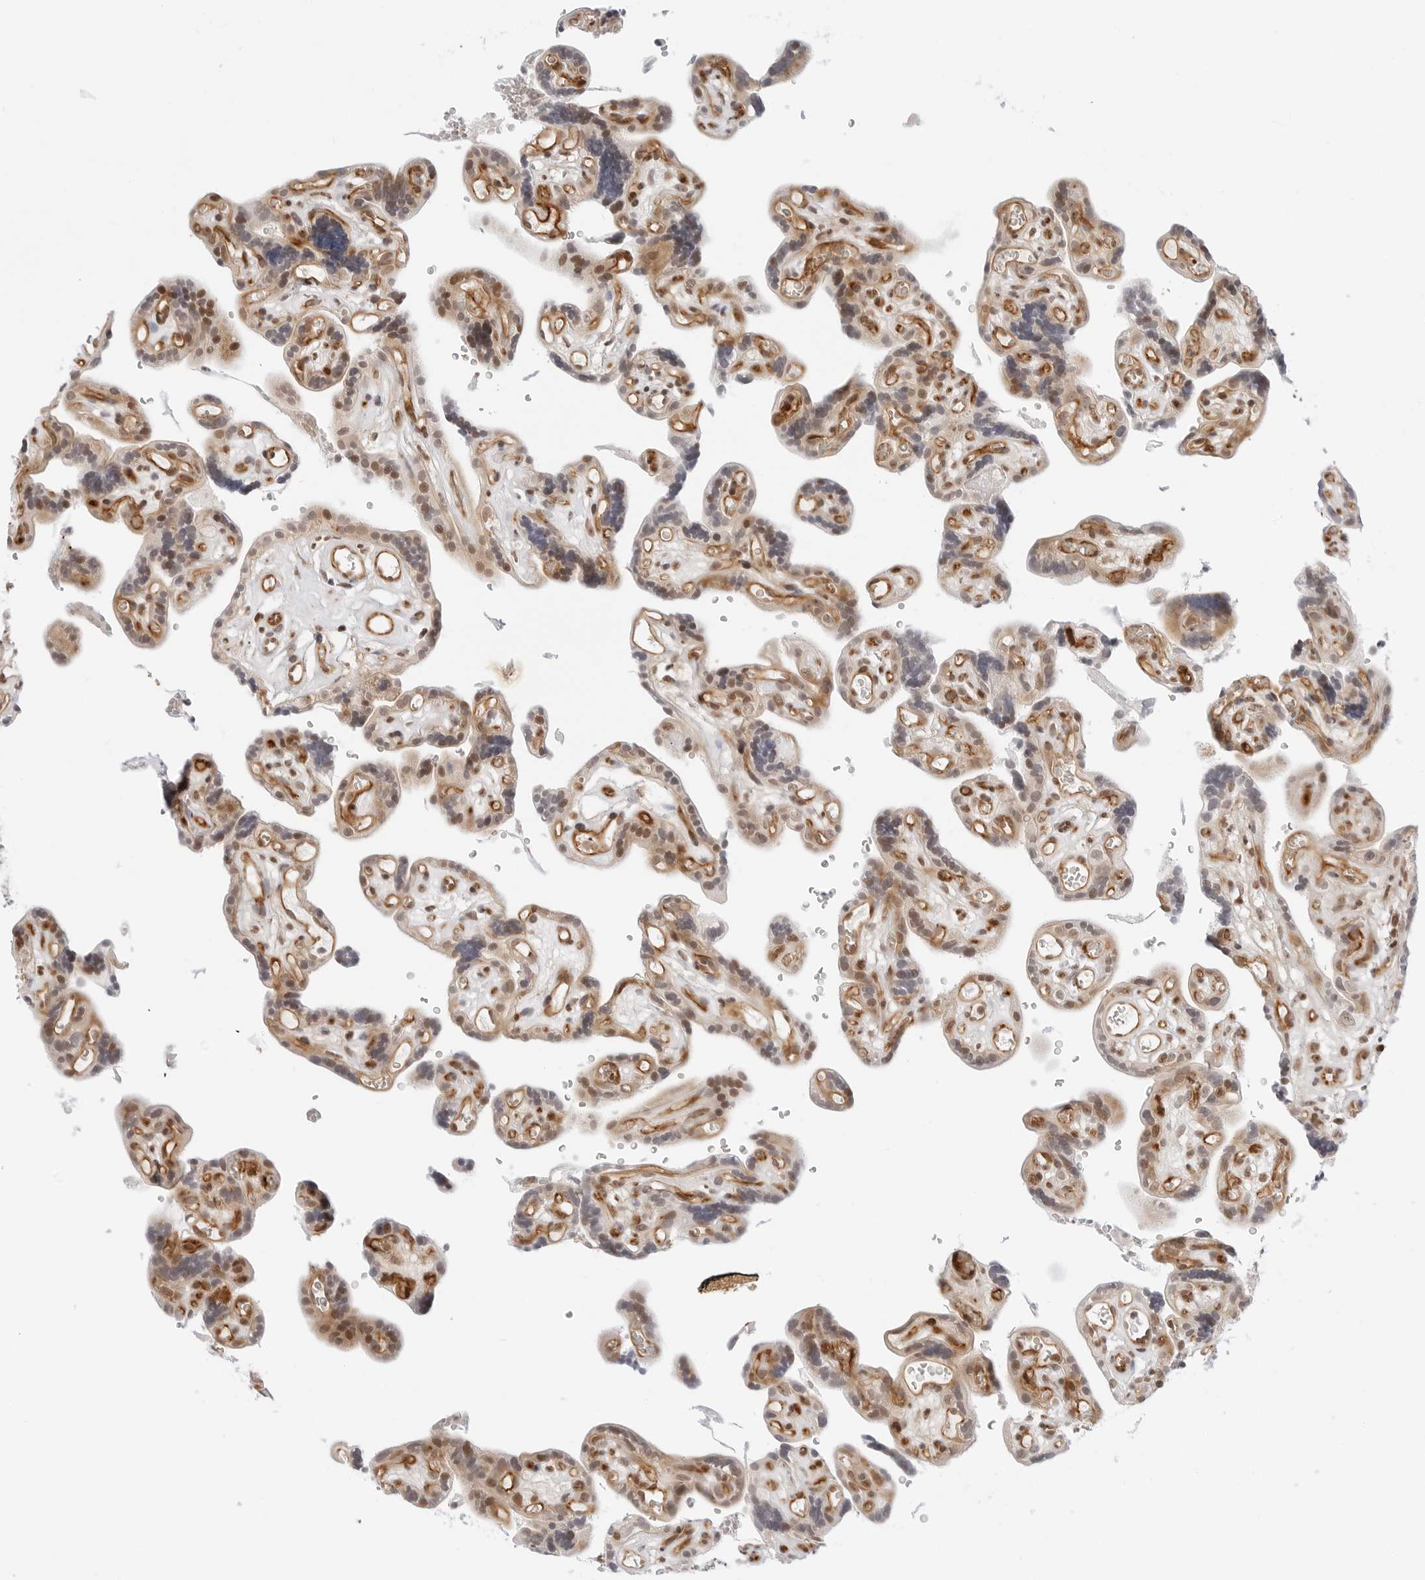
{"staining": {"intensity": "moderate", "quantity": ">75%", "location": "cytoplasmic/membranous,nuclear"}, "tissue": "placenta", "cell_type": "Decidual cells", "image_type": "normal", "snomed": [{"axis": "morphology", "description": "Normal tissue, NOS"}, {"axis": "topography", "description": "Placenta"}], "caption": "An immunohistochemistry (IHC) photomicrograph of normal tissue is shown. Protein staining in brown labels moderate cytoplasmic/membranous,nuclear positivity in placenta within decidual cells.", "gene": "ZNF613", "patient": {"sex": "female", "age": 30}}